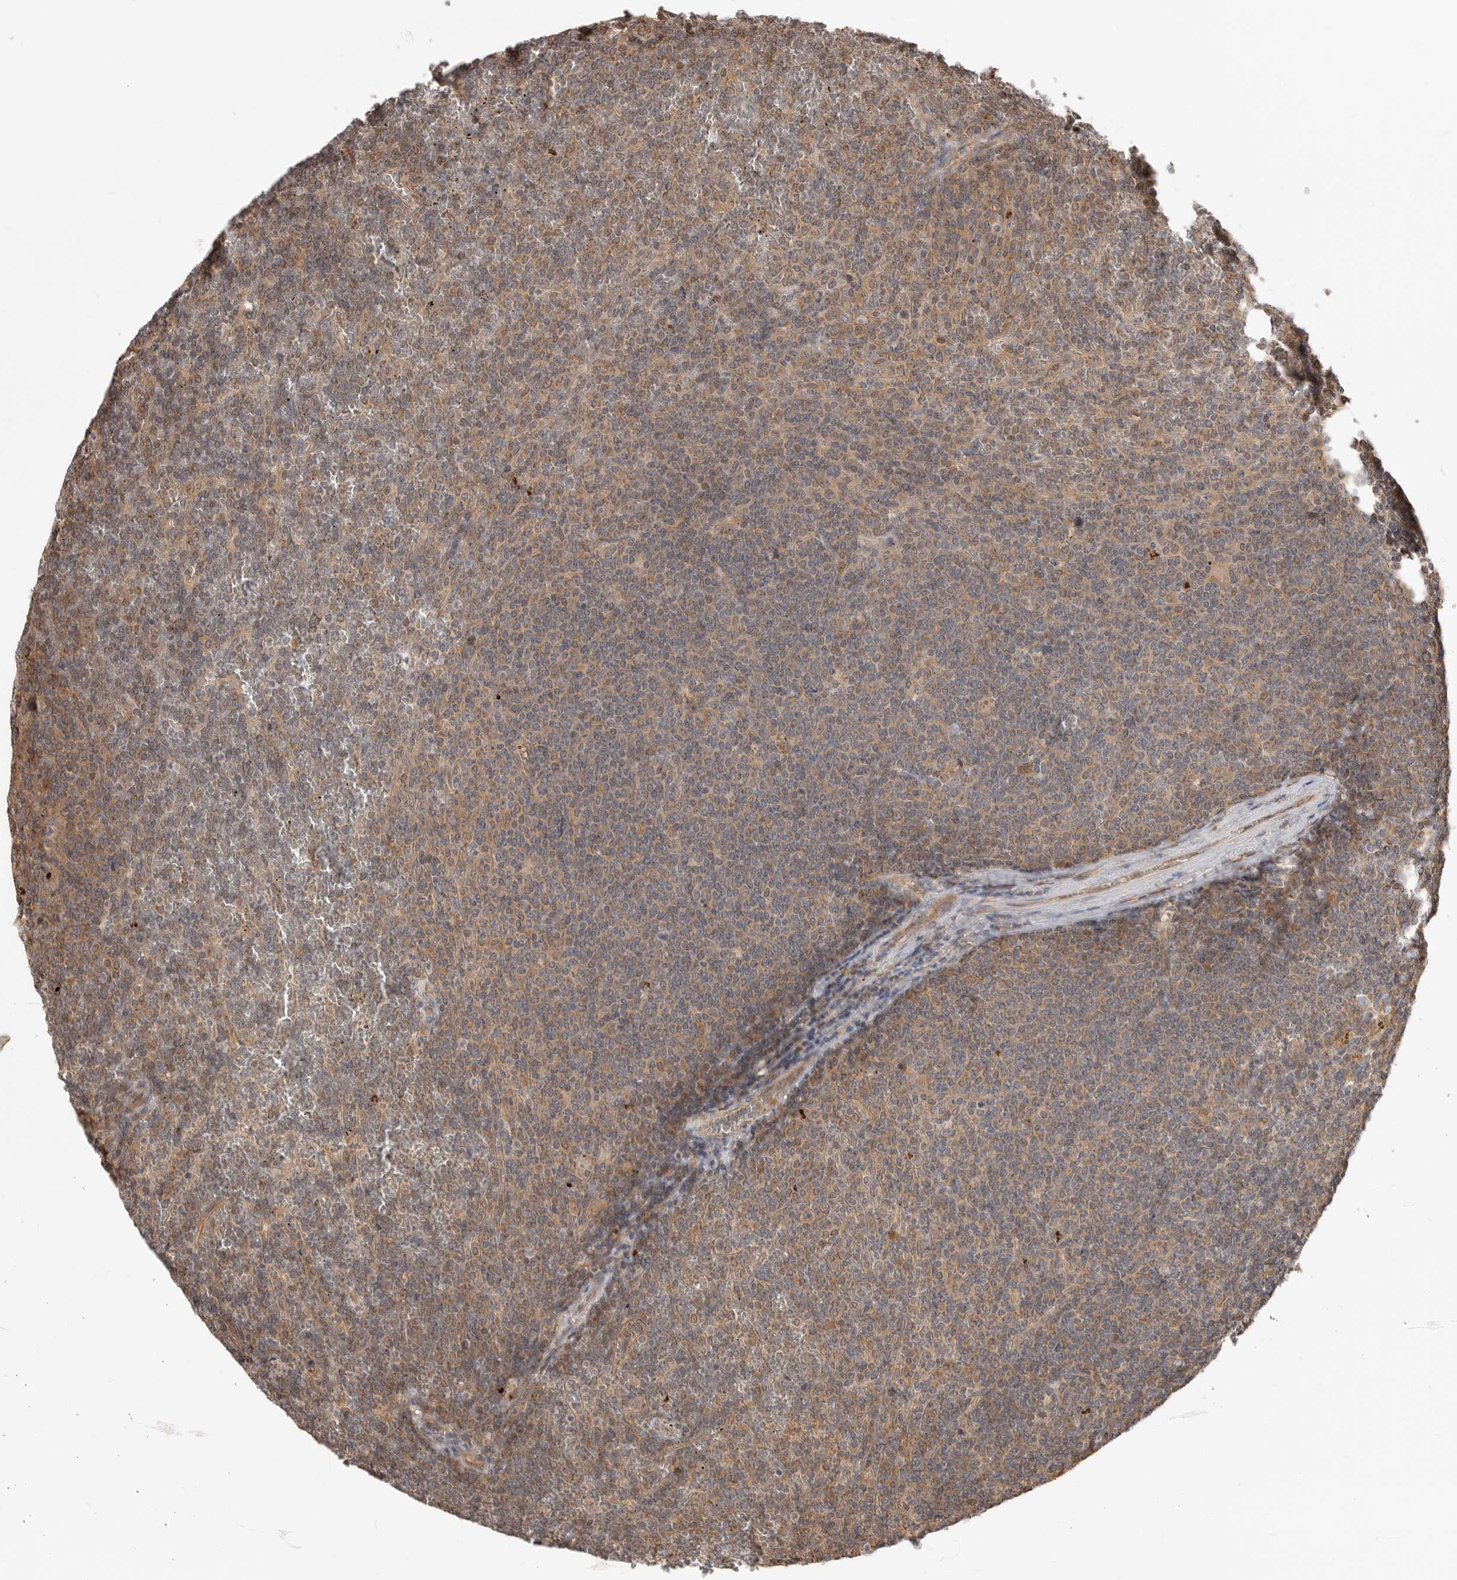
{"staining": {"intensity": "weak", "quantity": ">75%", "location": "cytoplasmic/membranous,nuclear"}, "tissue": "lymphoma", "cell_type": "Tumor cells", "image_type": "cancer", "snomed": [{"axis": "morphology", "description": "Malignant lymphoma, non-Hodgkin's type, Low grade"}, {"axis": "topography", "description": "Spleen"}], "caption": "Immunohistochemistry histopathology image of neoplastic tissue: human malignant lymphoma, non-Hodgkin's type (low-grade) stained using IHC displays low levels of weak protein expression localized specifically in the cytoplasmic/membranous and nuclear of tumor cells, appearing as a cytoplasmic/membranous and nuclear brown color.", "gene": "DPH7", "patient": {"sex": "female", "age": 19}}